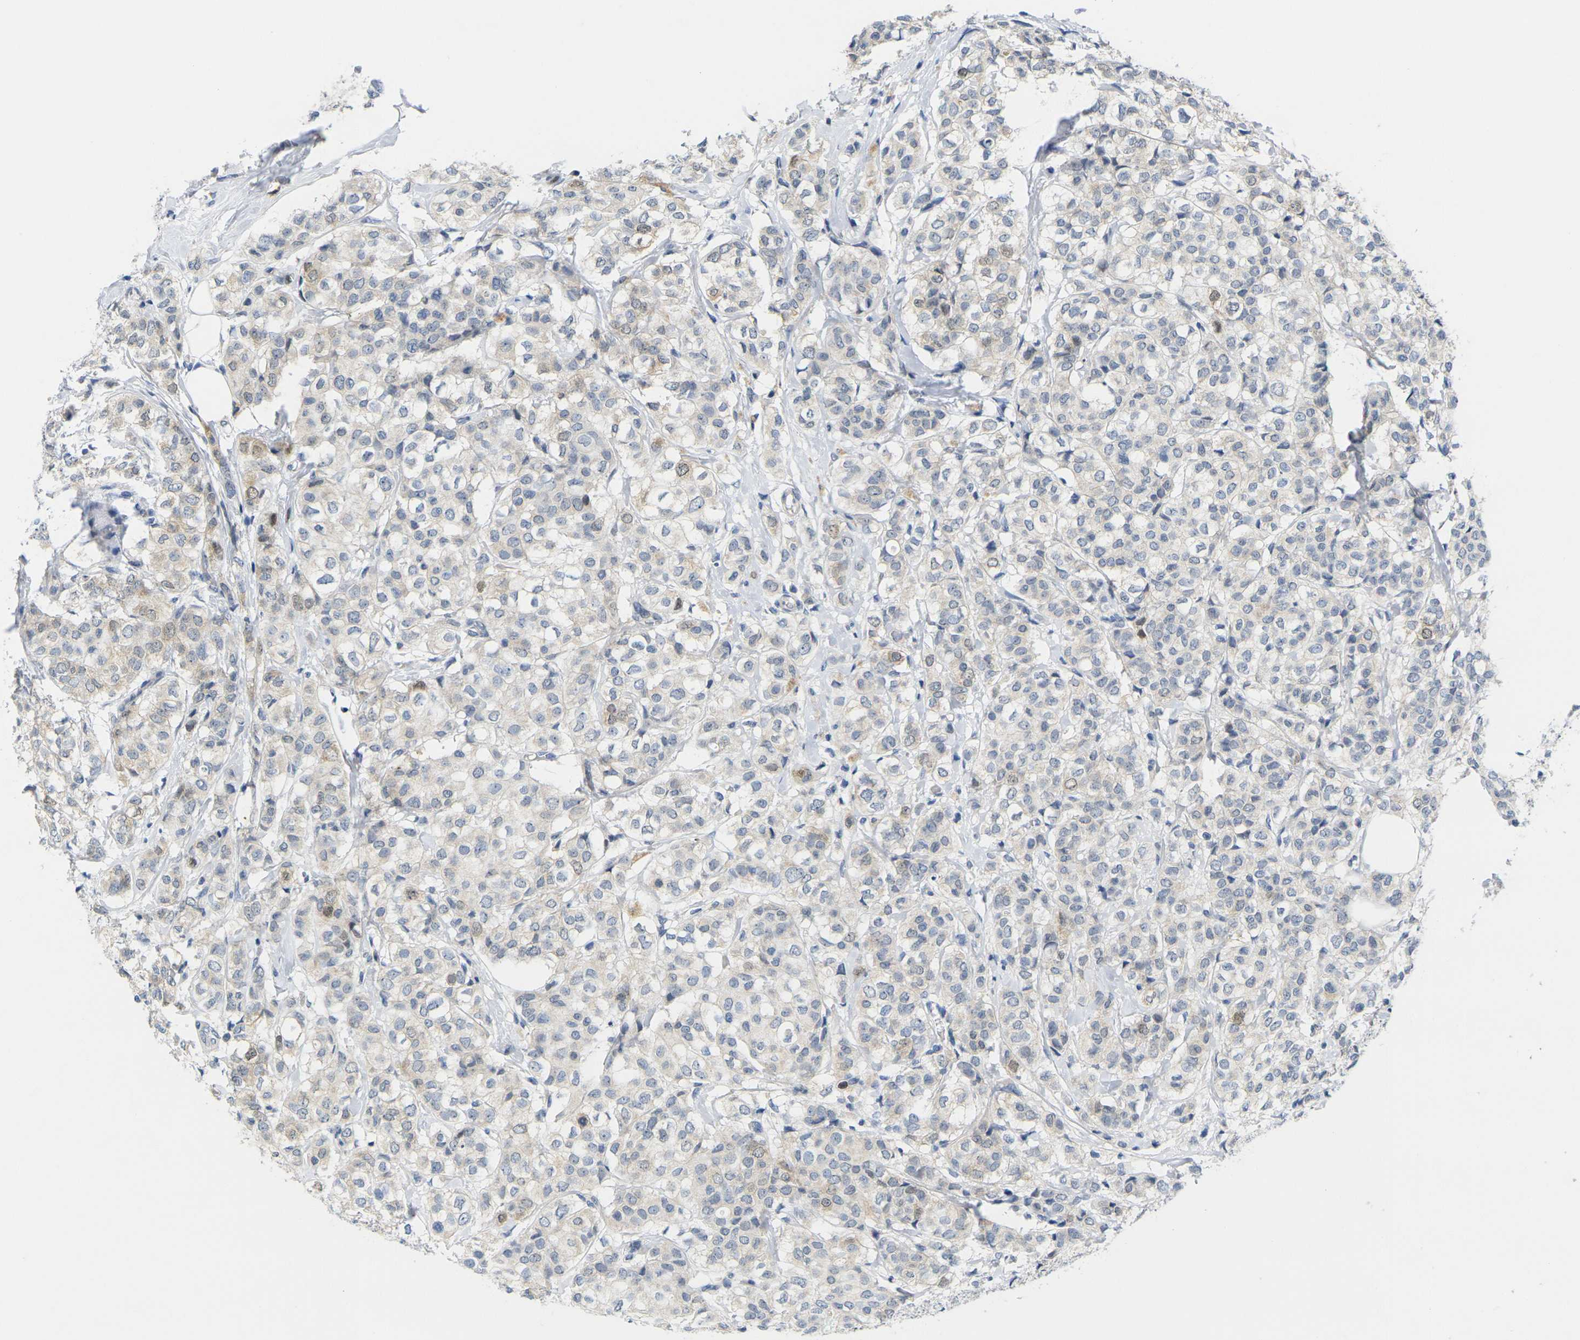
{"staining": {"intensity": "moderate", "quantity": "25%-75%", "location": "cytoplasmic/membranous,nuclear"}, "tissue": "breast cancer", "cell_type": "Tumor cells", "image_type": "cancer", "snomed": [{"axis": "morphology", "description": "Lobular carcinoma"}, {"axis": "topography", "description": "Breast"}], "caption": "A histopathology image of human breast cancer stained for a protein exhibits moderate cytoplasmic/membranous and nuclear brown staining in tumor cells. Using DAB (brown) and hematoxylin (blue) stains, captured at high magnification using brightfield microscopy.", "gene": "CDK2", "patient": {"sex": "female", "age": 60}}